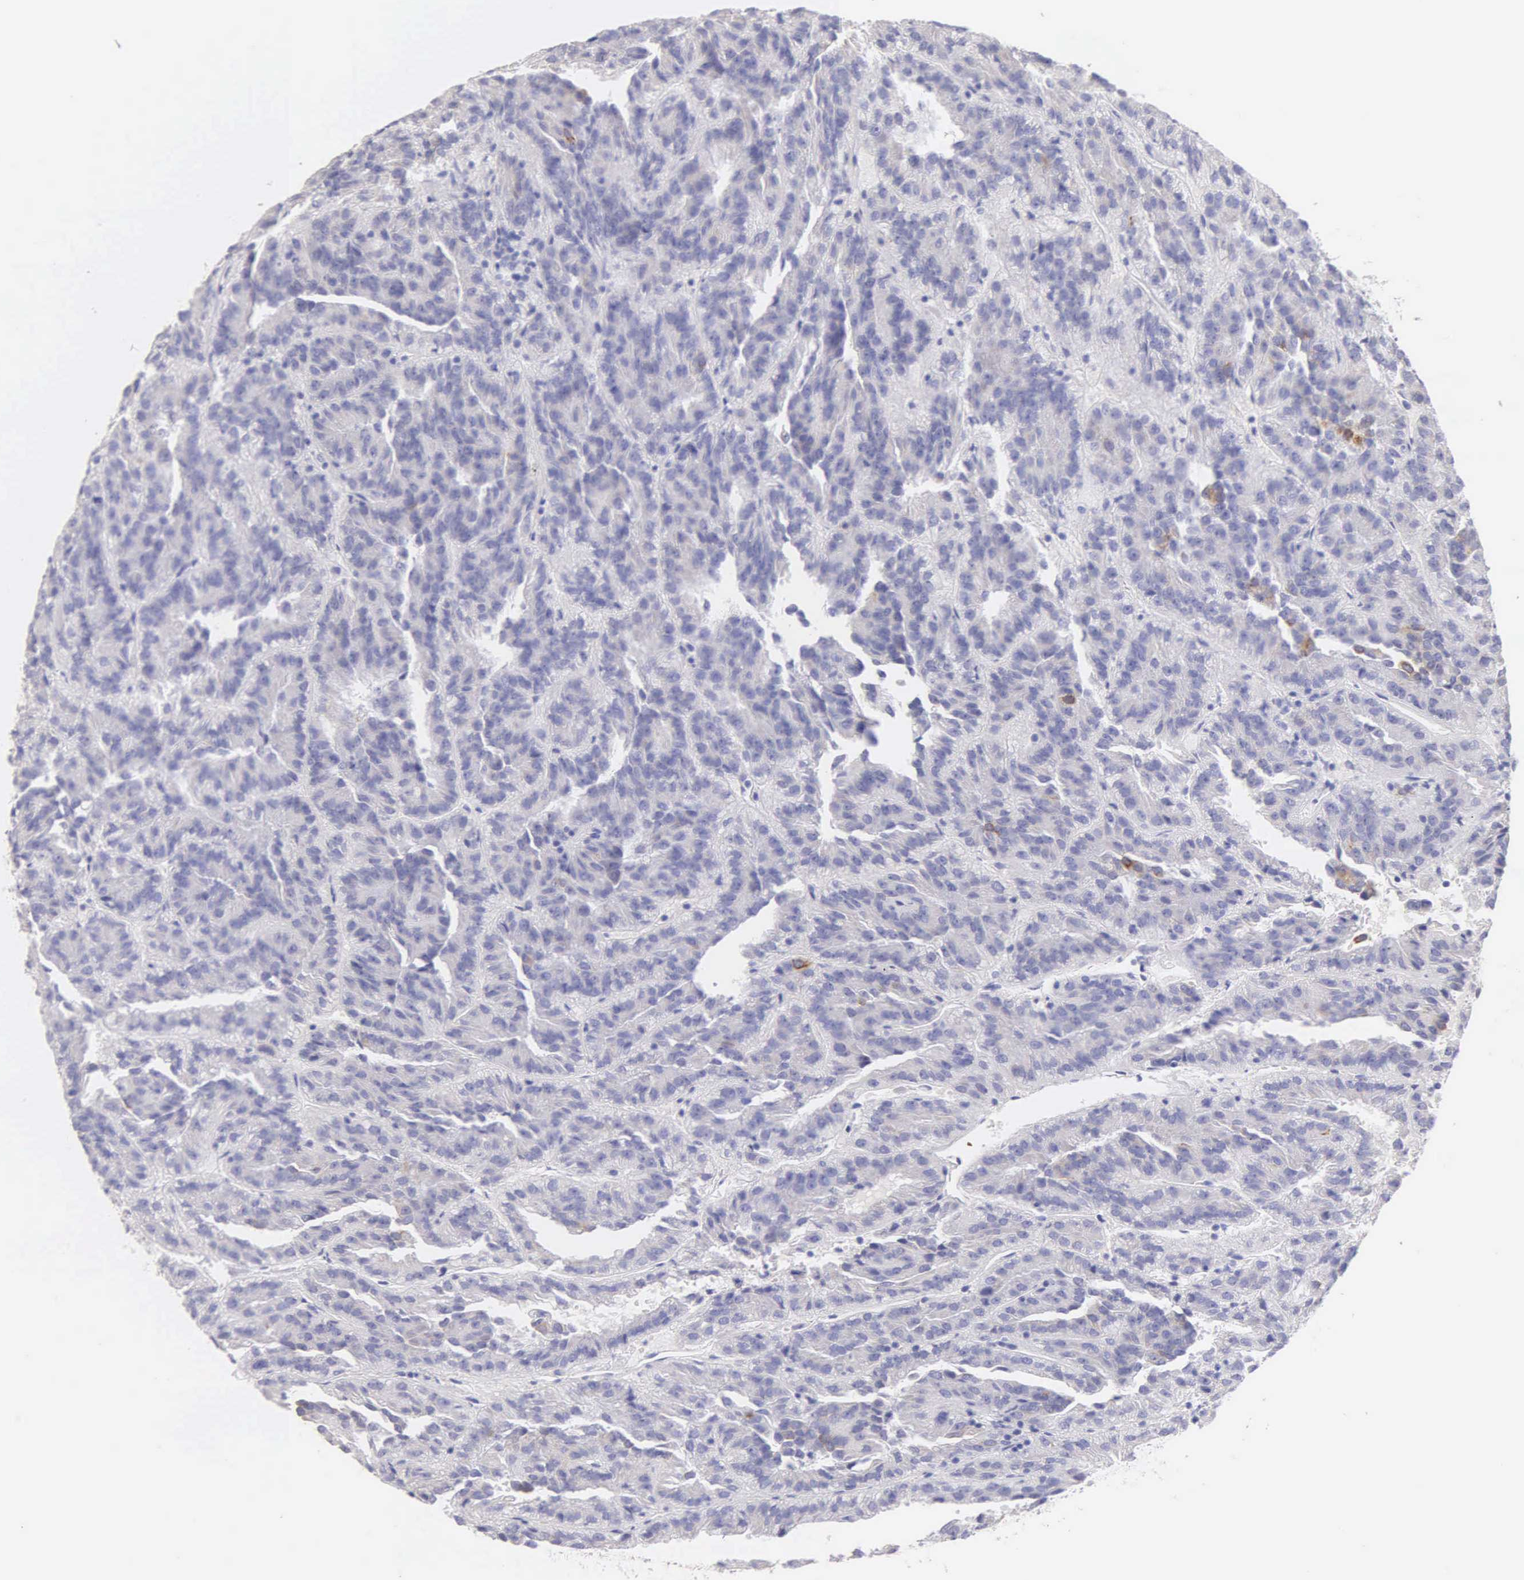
{"staining": {"intensity": "weak", "quantity": "<25%", "location": "cytoplasmic/membranous"}, "tissue": "renal cancer", "cell_type": "Tumor cells", "image_type": "cancer", "snomed": [{"axis": "morphology", "description": "Adenocarcinoma, NOS"}, {"axis": "topography", "description": "Kidney"}], "caption": "An image of adenocarcinoma (renal) stained for a protein exhibits no brown staining in tumor cells.", "gene": "KRT17", "patient": {"sex": "male", "age": 46}}